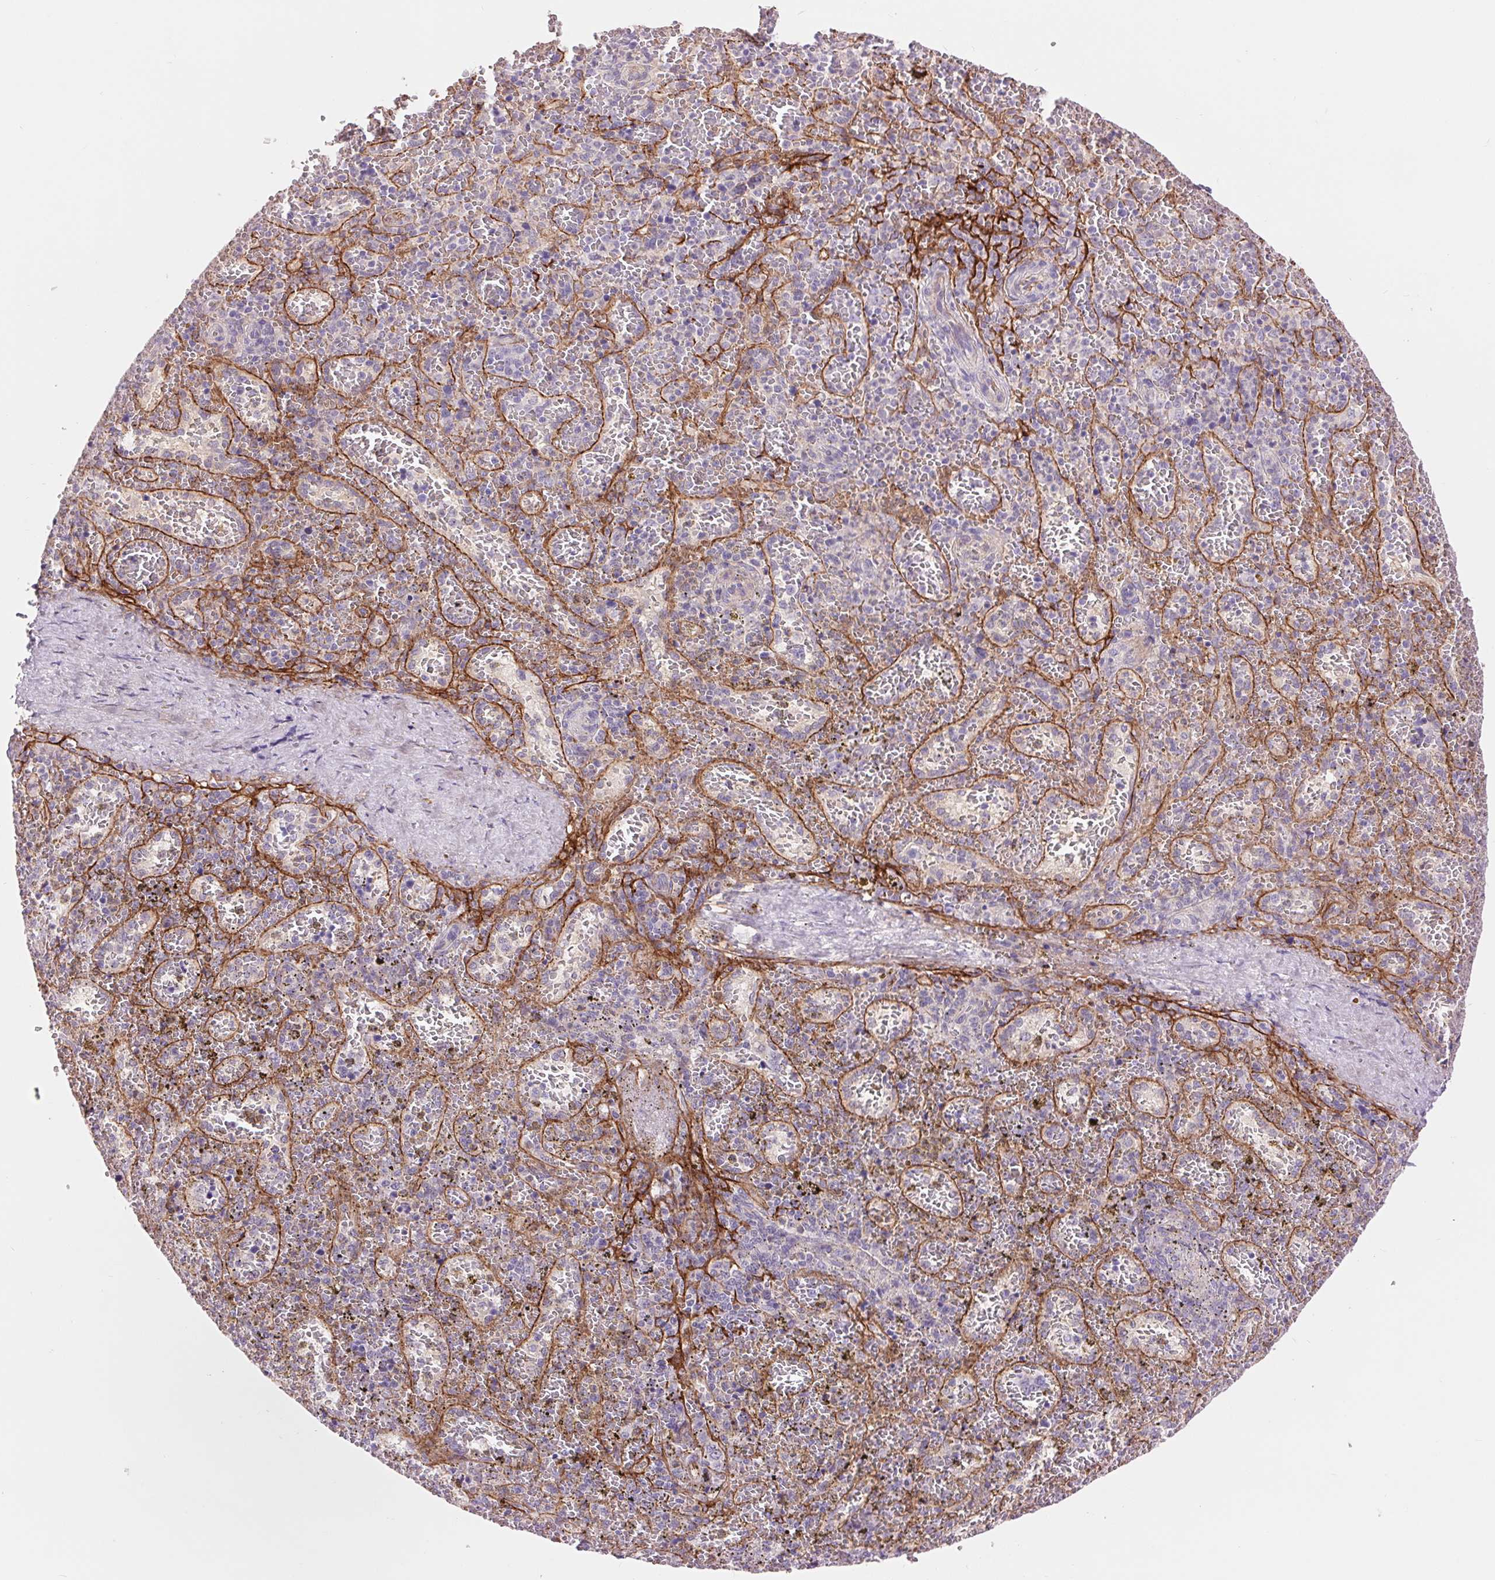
{"staining": {"intensity": "negative", "quantity": "none", "location": "none"}, "tissue": "spleen", "cell_type": "Cells in red pulp", "image_type": "normal", "snomed": [{"axis": "morphology", "description": "Normal tissue, NOS"}, {"axis": "topography", "description": "Spleen"}], "caption": "The micrograph displays no staining of cells in red pulp in unremarkable spleen. (DAB (3,3'-diaminobenzidine) immunohistochemistry (IHC), high magnification).", "gene": "DIXDC1", "patient": {"sex": "female", "age": 50}}